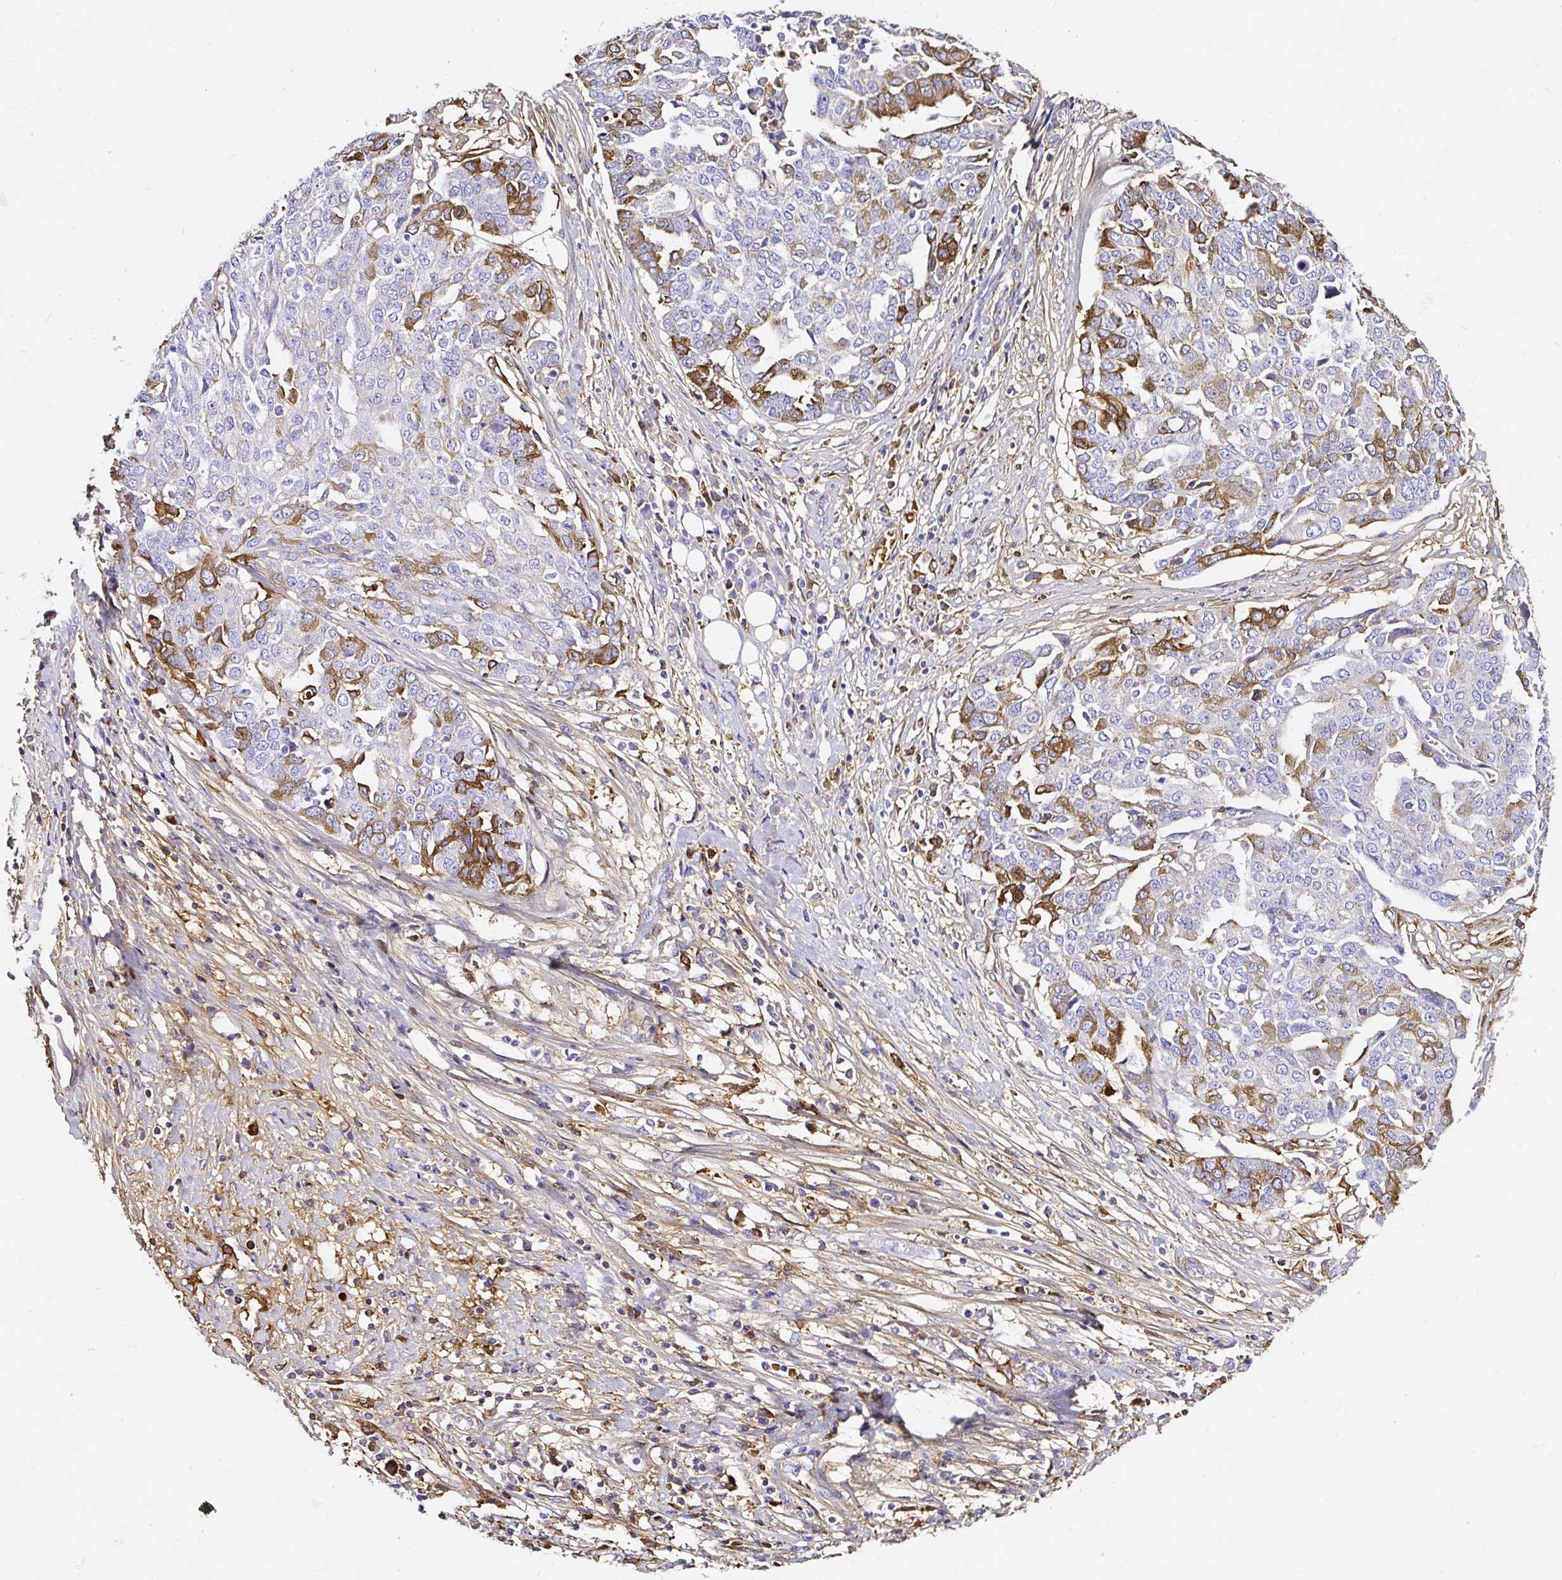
{"staining": {"intensity": "moderate", "quantity": "<25%", "location": "cytoplasmic/membranous"}, "tissue": "ovarian cancer", "cell_type": "Tumor cells", "image_type": "cancer", "snomed": [{"axis": "morphology", "description": "Cystadenocarcinoma, serous, NOS"}, {"axis": "topography", "description": "Soft tissue"}, {"axis": "topography", "description": "Ovary"}], "caption": "Ovarian cancer stained with DAB (3,3'-diaminobenzidine) IHC reveals low levels of moderate cytoplasmic/membranous expression in about <25% of tumor cells.", "gene": "CLEC3B", "patient": {"sex": "female", "age": 57}}